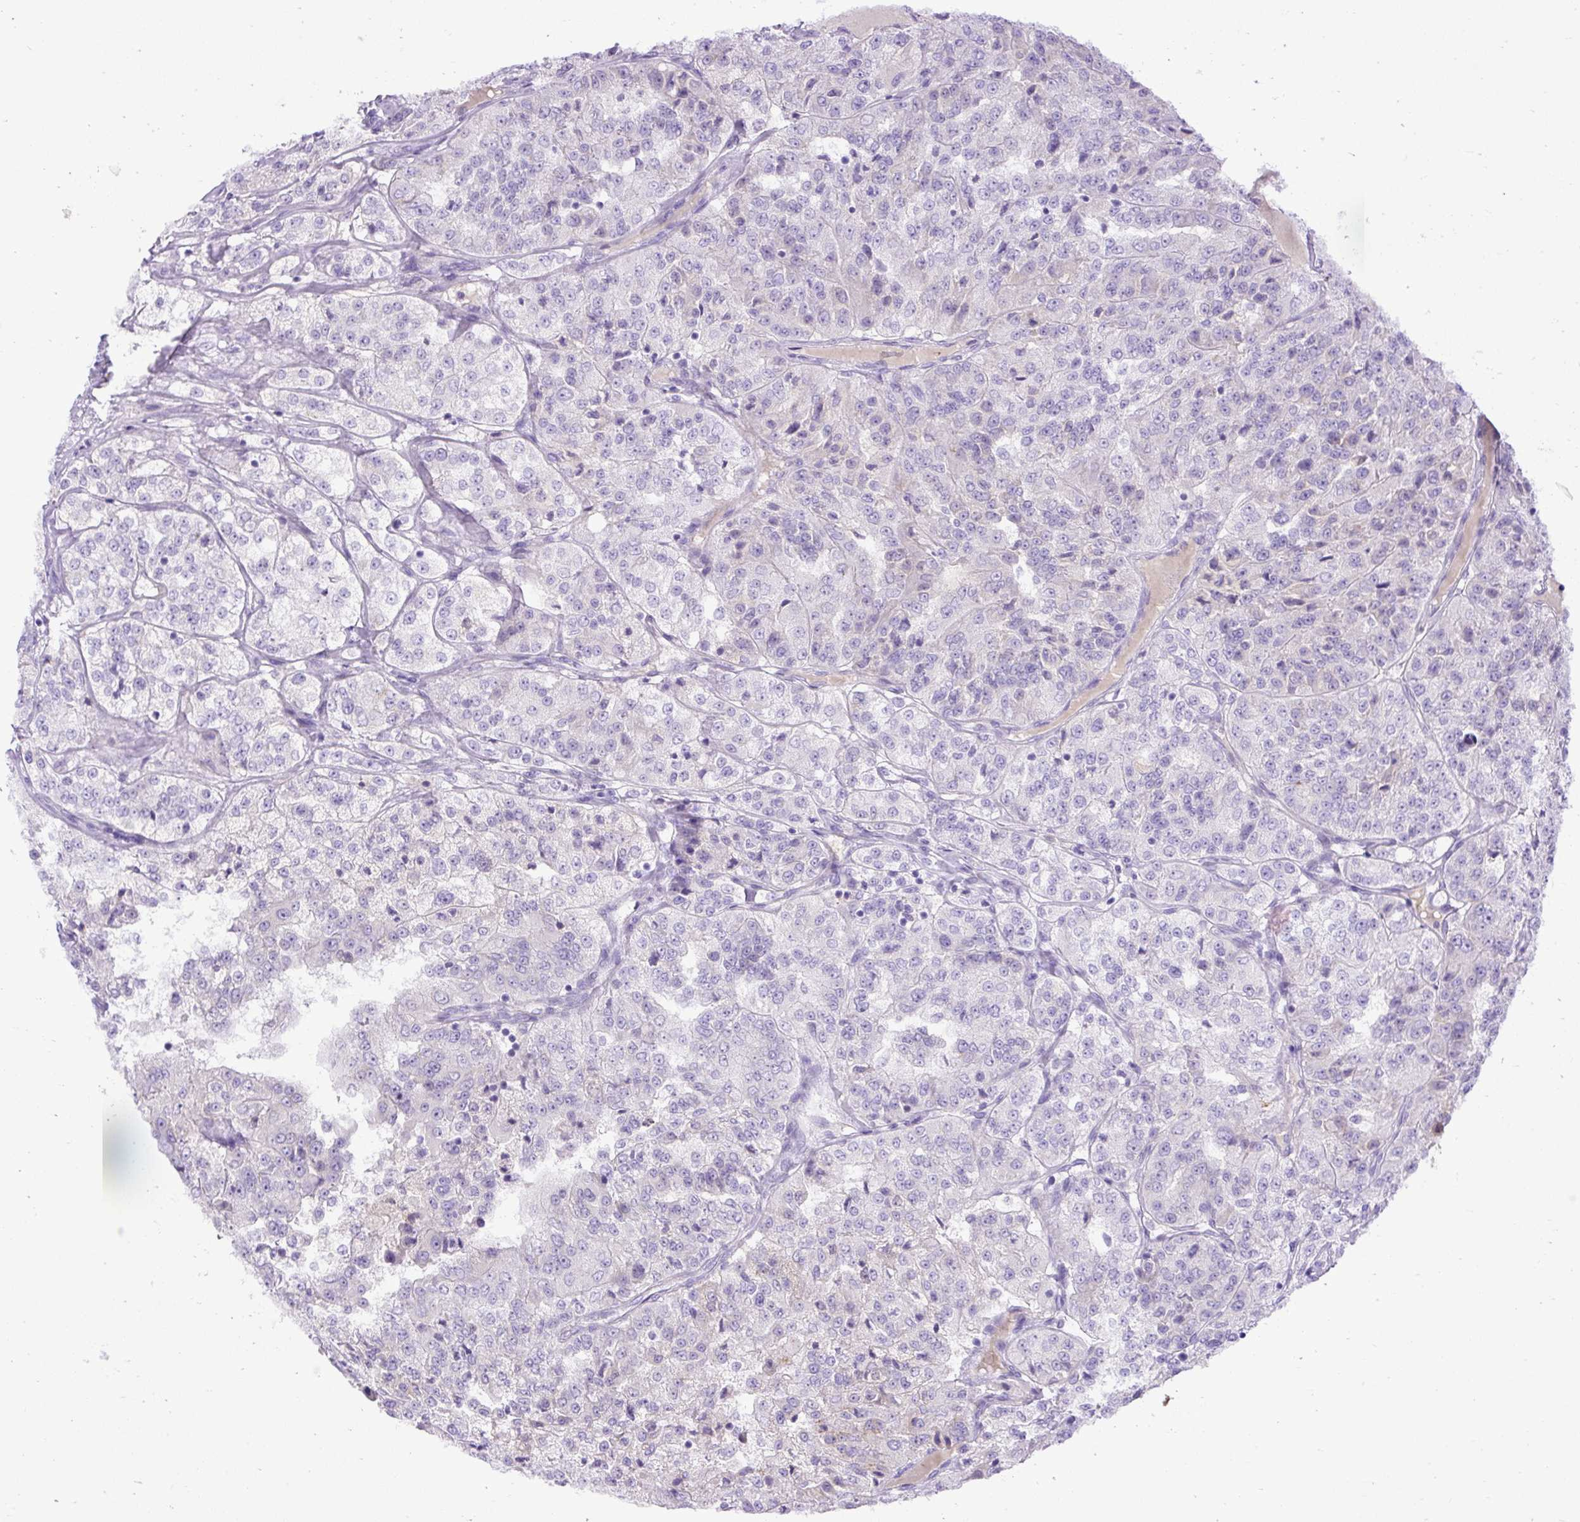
{"staining": {"intensity": "negative", "quantity": "none", "location": "none"}, "tissue": "renal cancer", "cell_type": "Tumor cells", "image_type": "cancer", "snomed": [{"axis": "morphology", "description": "Adenocarcinoma, NOS"}, {"axis": "topography", "description": "Kidney"}], "caption": "Immunohistochemistry (IHC) photomicrograph of renal cancer (adenocarcinoma) stained for a protein (brown), which displays no expression in tumor cells.", "gene": "SPTBN5", "patient": {"sex": "female", "age": 63}}